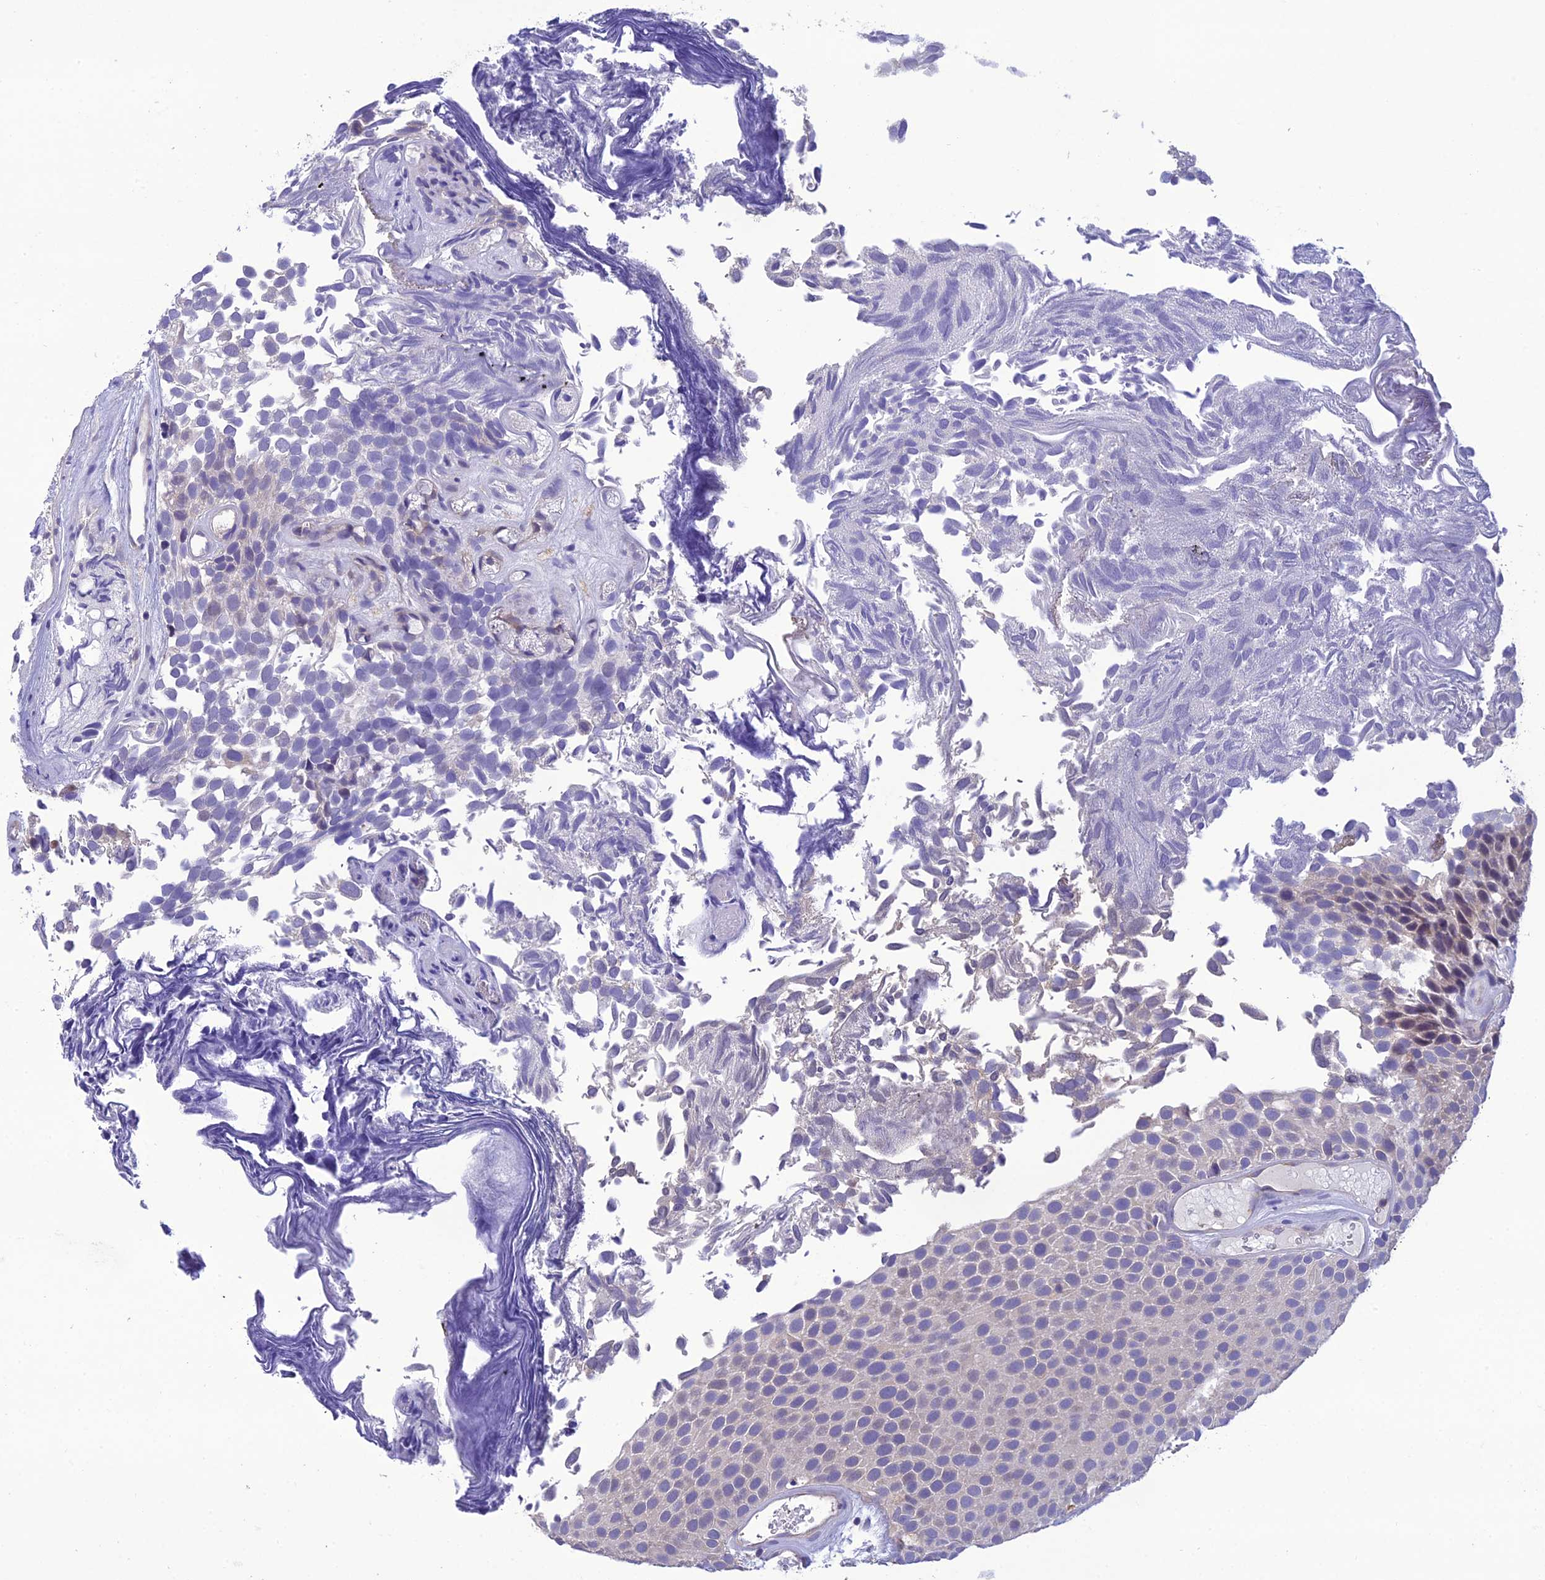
{"staining": {"intensity": "negative", "quantity": "none", "location": "none"}, "tissue": "urothelial cancer", "cell_type": "Tumor cells", "image_type": "cancer", "snomed": [{"axis": "morphology", "description": "Urothelial carcinoma, Low grade"}, {"axis": "topography", "description": "Urinary bladder"}], "caption": "IHC micrograph of human urothelial carcinoma (low-grade) stained for a protein (brown), which reveals no positivity in tumor cells. The staining was performed using DAB to visualize the protein expression in brown, while the nuclei were stained in blue with hematoxylin (Magnification: 20x).", "gene": "SNX24", "patient": {"sex": "male", "age": 89}}